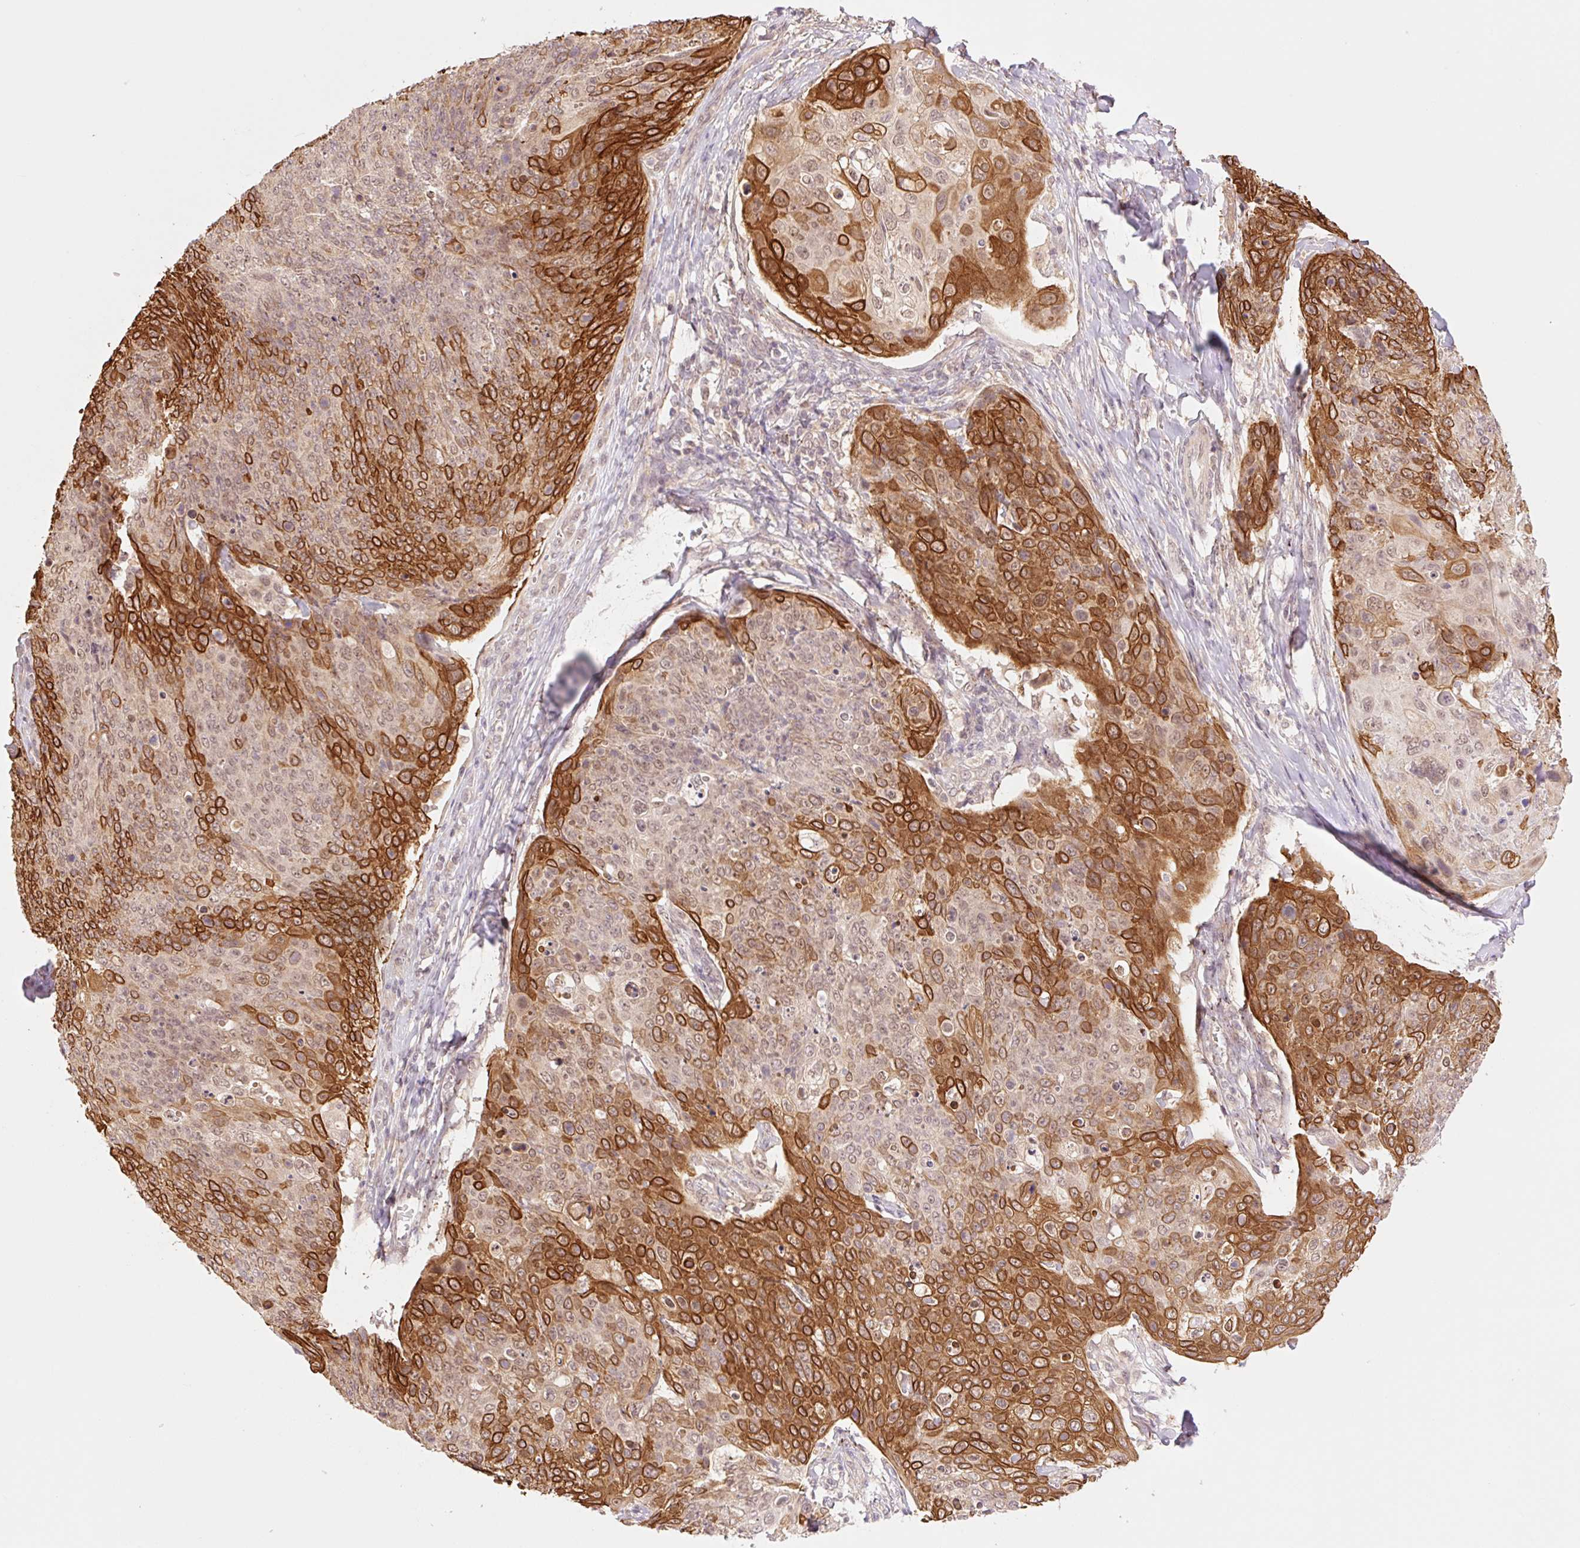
{"staining": {"intensity": "strong", "quantity": "25%-75%", "location": "cytoplasmic/membranous"}, "tissue": "skin cancer", "cell_type": "Tumor cells", "image_type": "cancer", "snomed": [{"axis": "morphology", "description": "Squamous cell carcinoma, NOS"}, {"axis": "topography", "description": "Skin"}, {"axis": "topography", "description": "Vulva"}], "caption": "Protein staining of squamous cell carcinoma (skin) tissue exhibits strong cytoplasmic/membranous staining in approximately 25%-75% of tumor cells.", "gene": "YJU2B", "patient": {"sex": "female", "age": 85}}